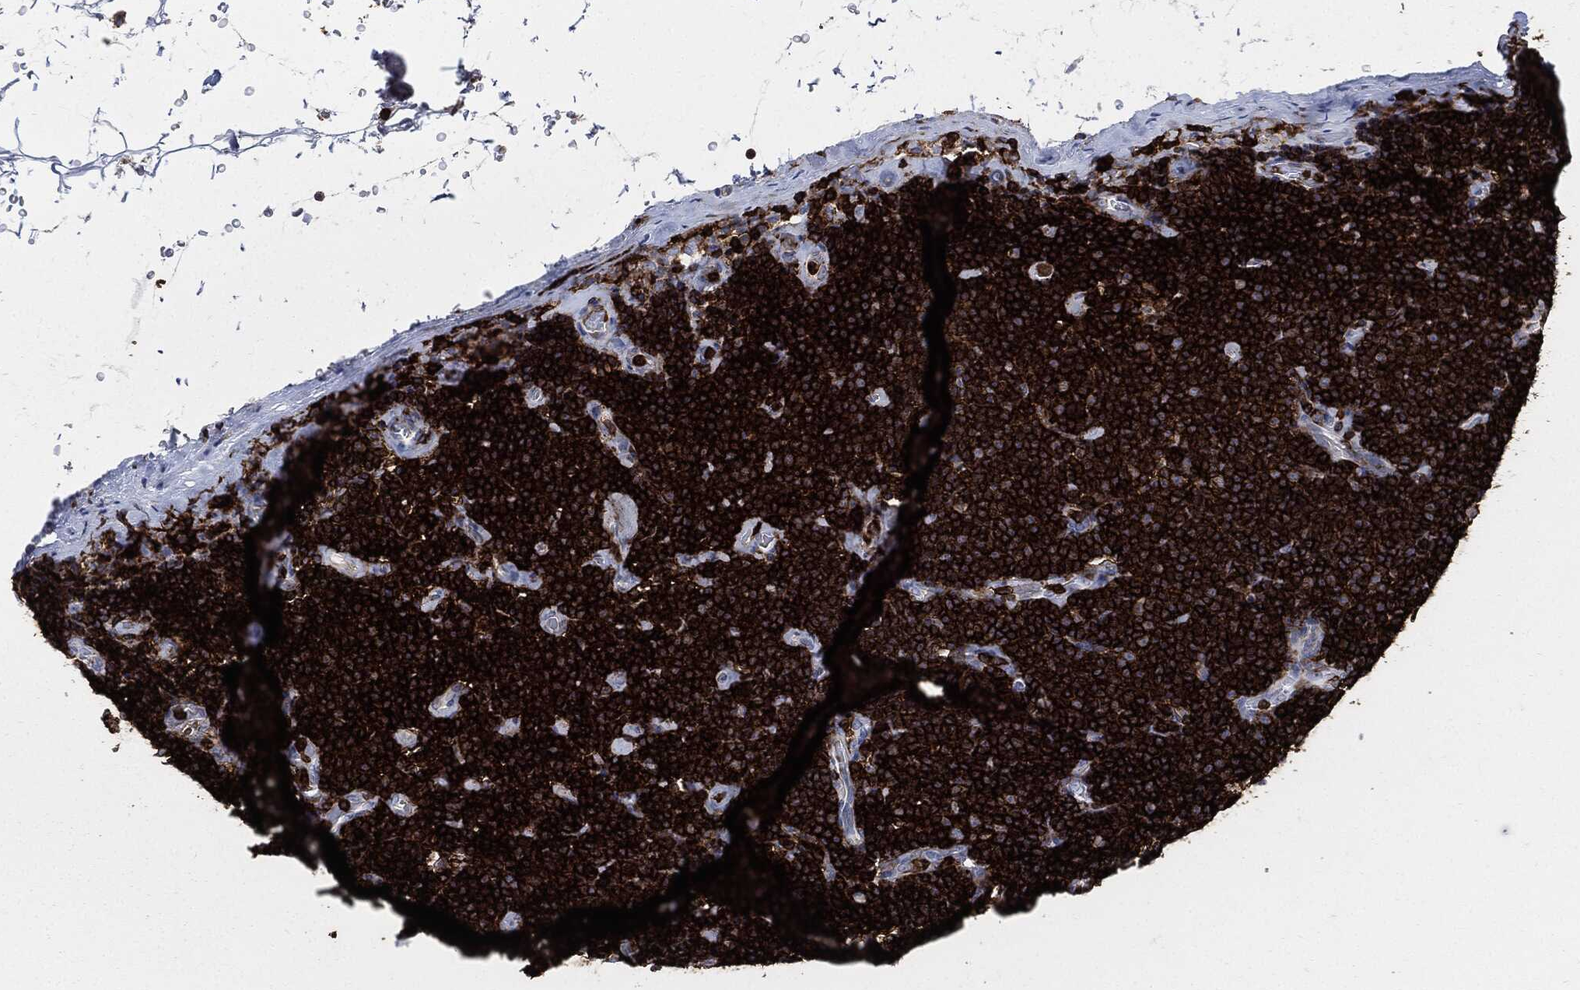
{"staining": {"intensity": "strong", "quantity": ">75%", "location": "cytoplasmic/membranous"}, "tissue": "lymphoma", "cell_type": "Tumor cells", "image_type": "cancer", "snomed": [{"axis": "morphology", "description": "Malignant lymphoma, non-Hodgkin's type, Low grade"}, {"axis": "topography", "description": "Lymph node"}], "caption": "A micrograph showing strong cytoplasmic/membranous positivity in about >75% of tumor cells in lymphoma, as visualized by brown immunohistochemical staining.", "gene": "PTPRC", "patient": {"sex": "male", "age": 81}}